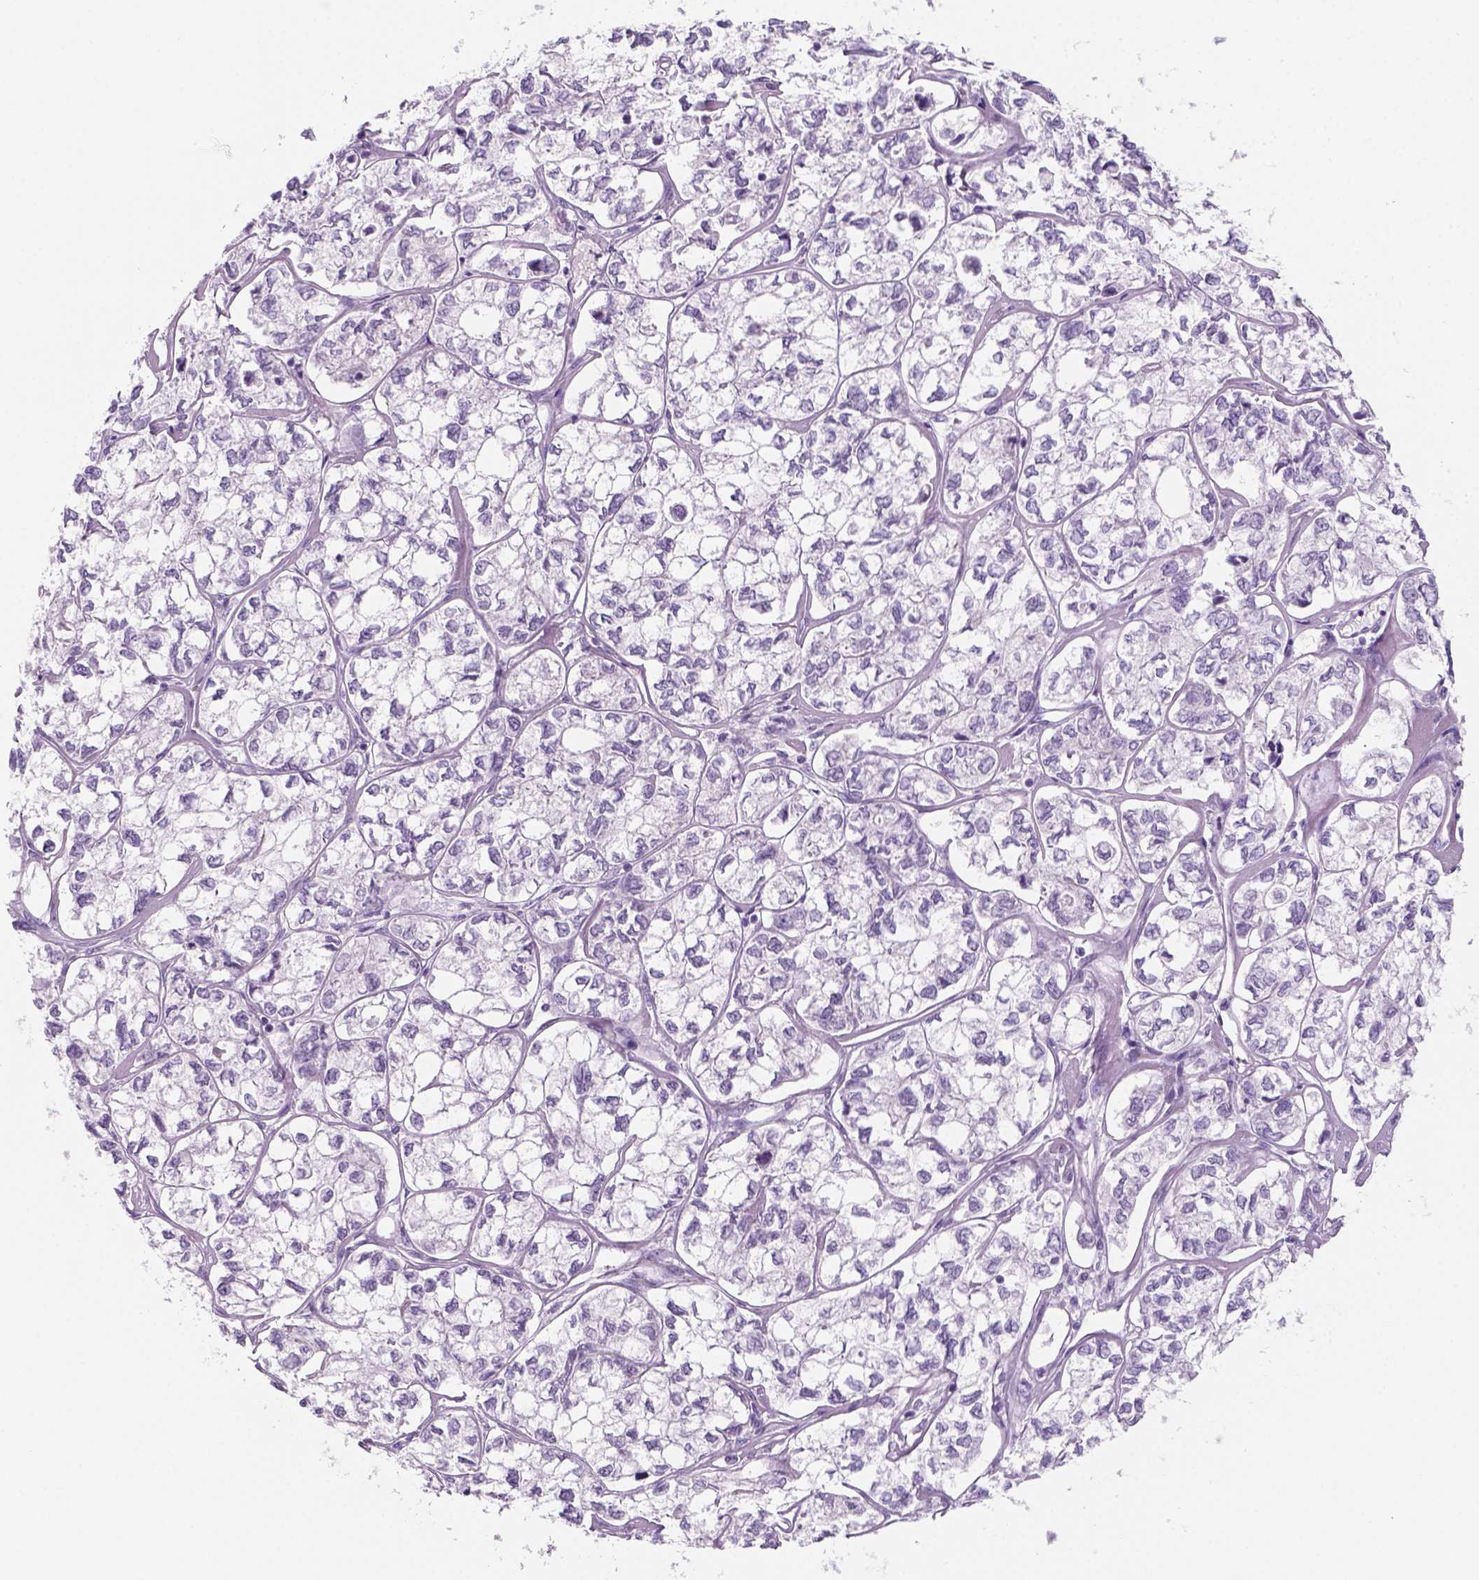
{"staining": {"intensity": "negative", "quantity": "none", "location": "none"}, "tissue": "ovarian cancer", "cell_type": "Tumor cells", "image_type": "cancer", "snomed": [{"axis": "morphology", "description": "Carcinoma, endometroid"}, {"axis": "topography", "description": "Ovary"}], "caption": "Ovarian endometroid carcinoma was stained to show a protein in brown. There is no significant positivity in tumor cells.", "gene": "KRTAP11-1", "patient": {"sex": "female", "age": 64}}